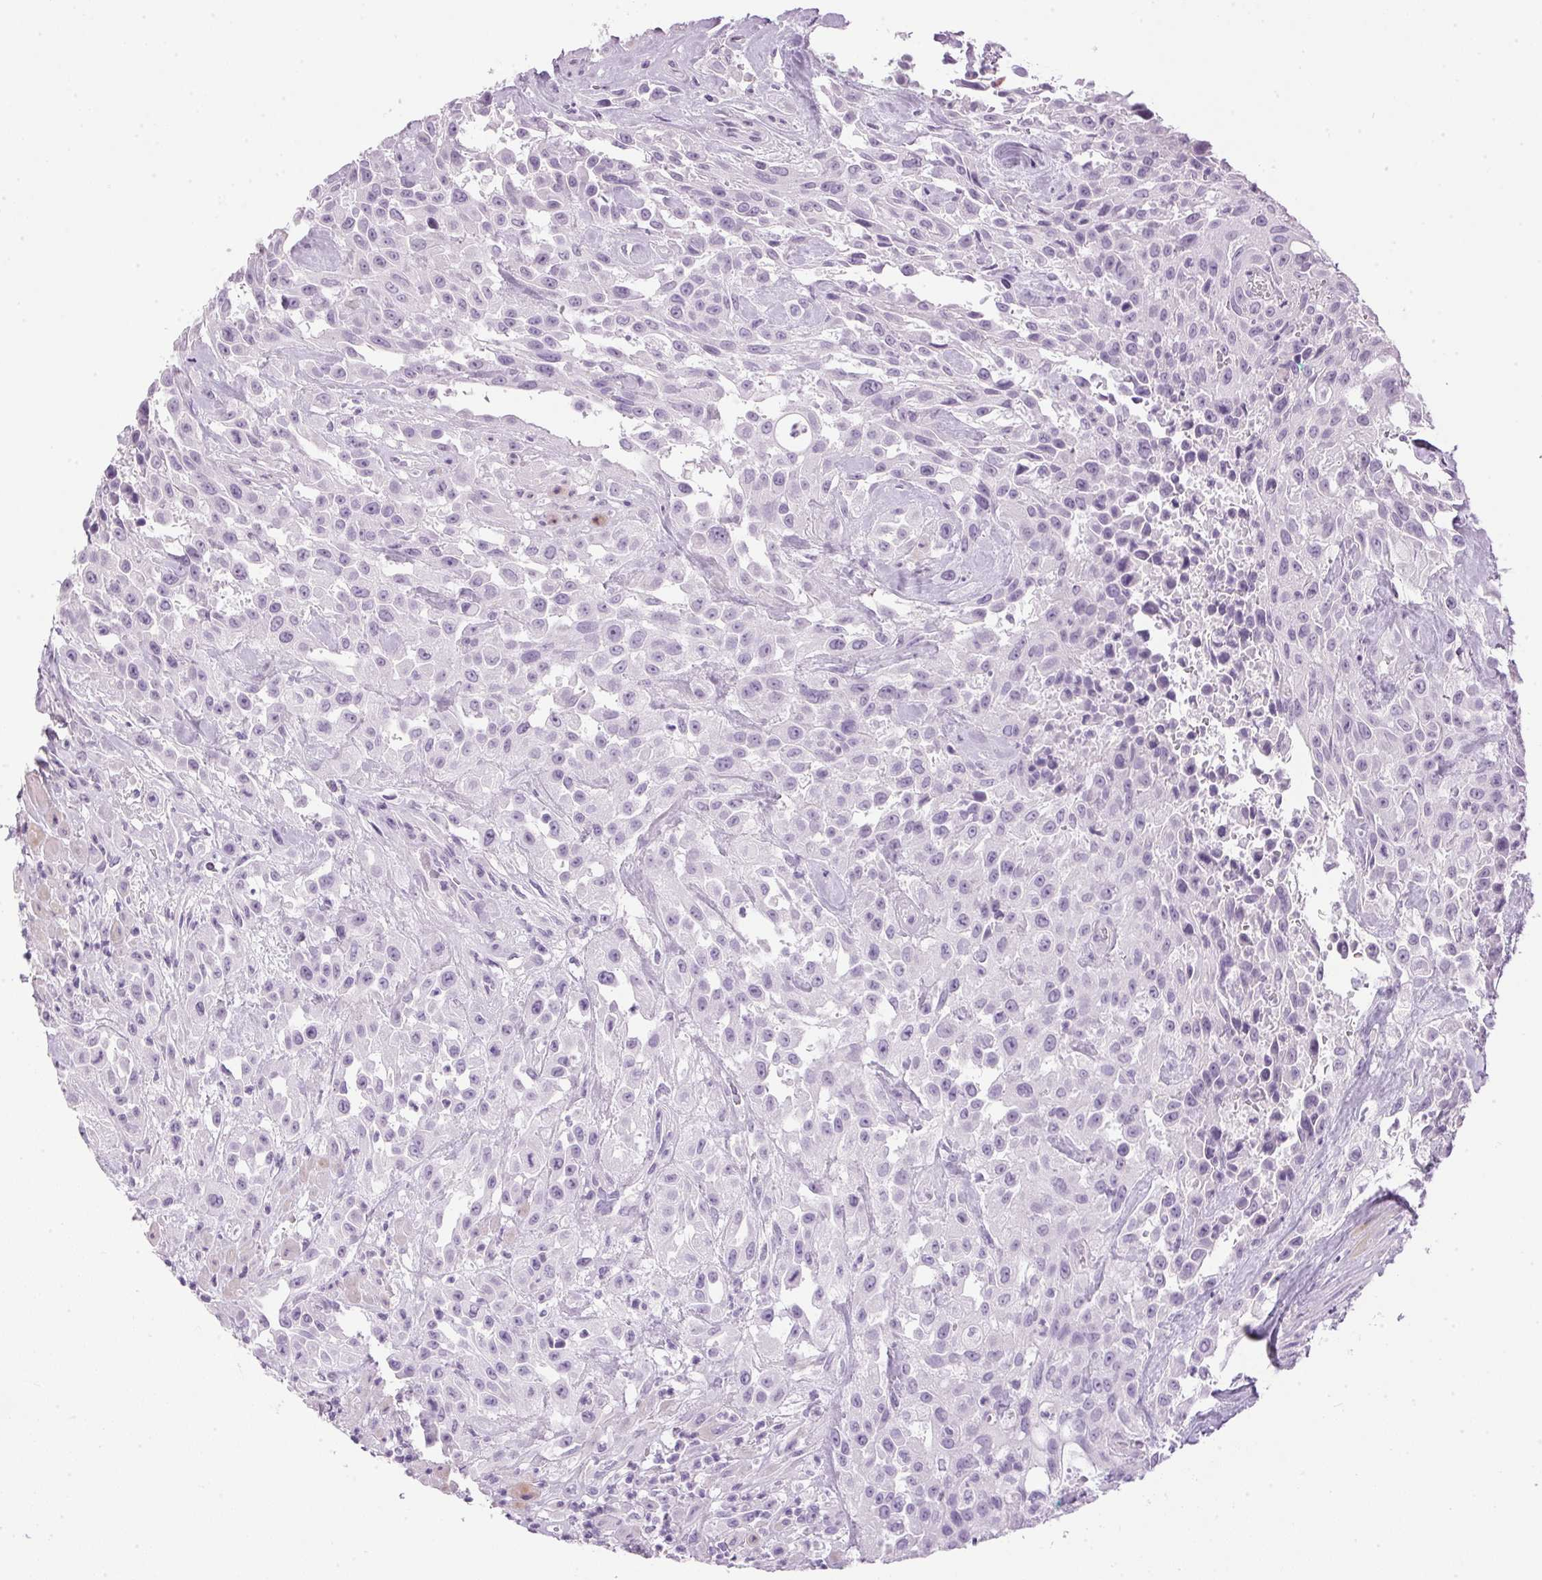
{"staining": {"intensity": "negative", "quantity": "none", "location": "none"}, "tissue": "urothelial cancer", "cell_type": "Tumor cells", "image_type": "cancer", "snomed": [{"axis": "morphology", "description": "Urothelial carcinoma, High grade"}, {"axis": "topography", "description": "Urinary bladder"}], "caption": "Histopathology image shows no protein staining in tumor cells of urothelial carcinoma (high-grade) tissue.", "gene": "SP7", "patient": {"sex": "male", "age": 79}}